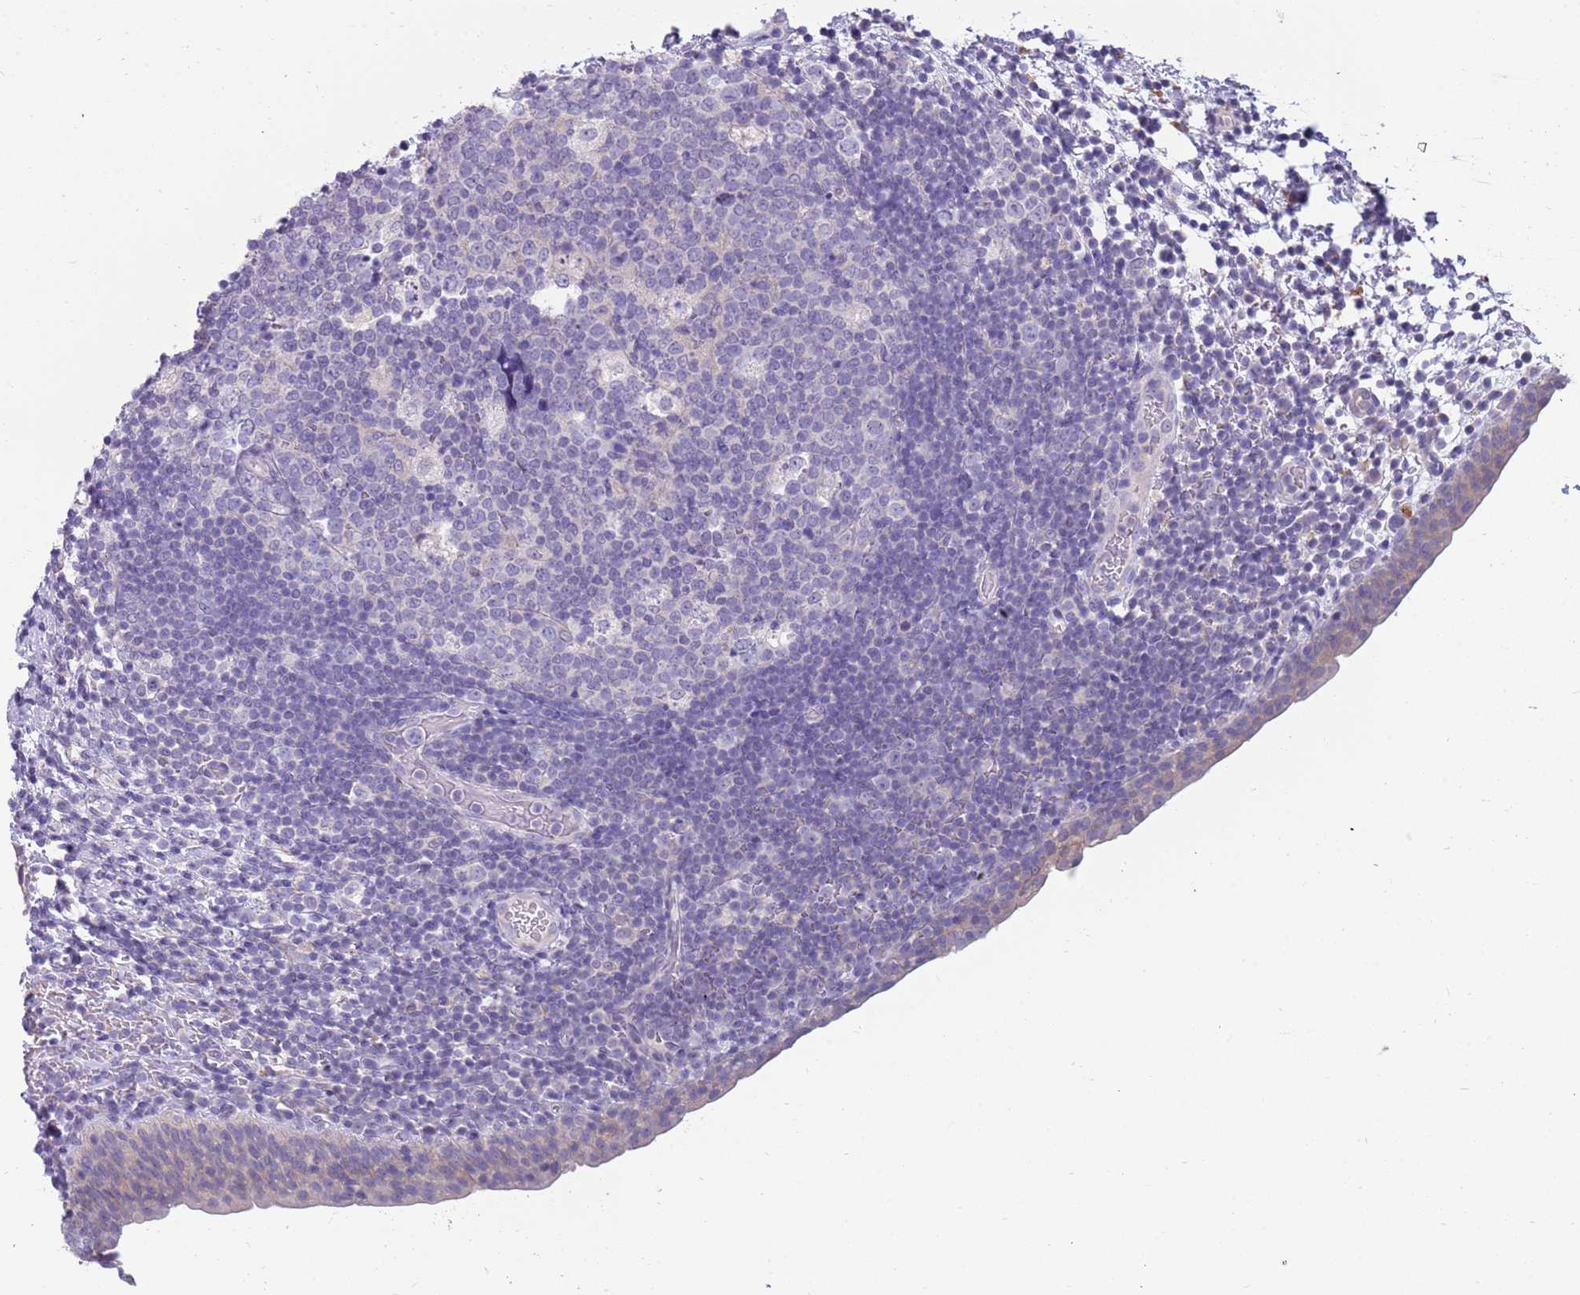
{"staining": {"intensity": "weak", "quantity": "<25%", "location": "cytoplasmic/membranous"}, "tissue": "urinary bladder", "cell_type": "Urothelial cells", "image_type": "normal", "snomed": [{"axis": "morphology", "description": "Normal tissue, NOS"}, {"axis": "topography", "description": "Urinary bladder"}], "caption": "This image is of normal urinary bladder stained with immunohistochemistry (IHC) to label a protein in brown with the nuclei are counter-stained blue. There is no expression in urothelial cells. (DAB immunohistochemistry (IHC) with hematoxylin counter stain).", "gene": "RHCG", "patient": {"sex": "male", "age": 83}}